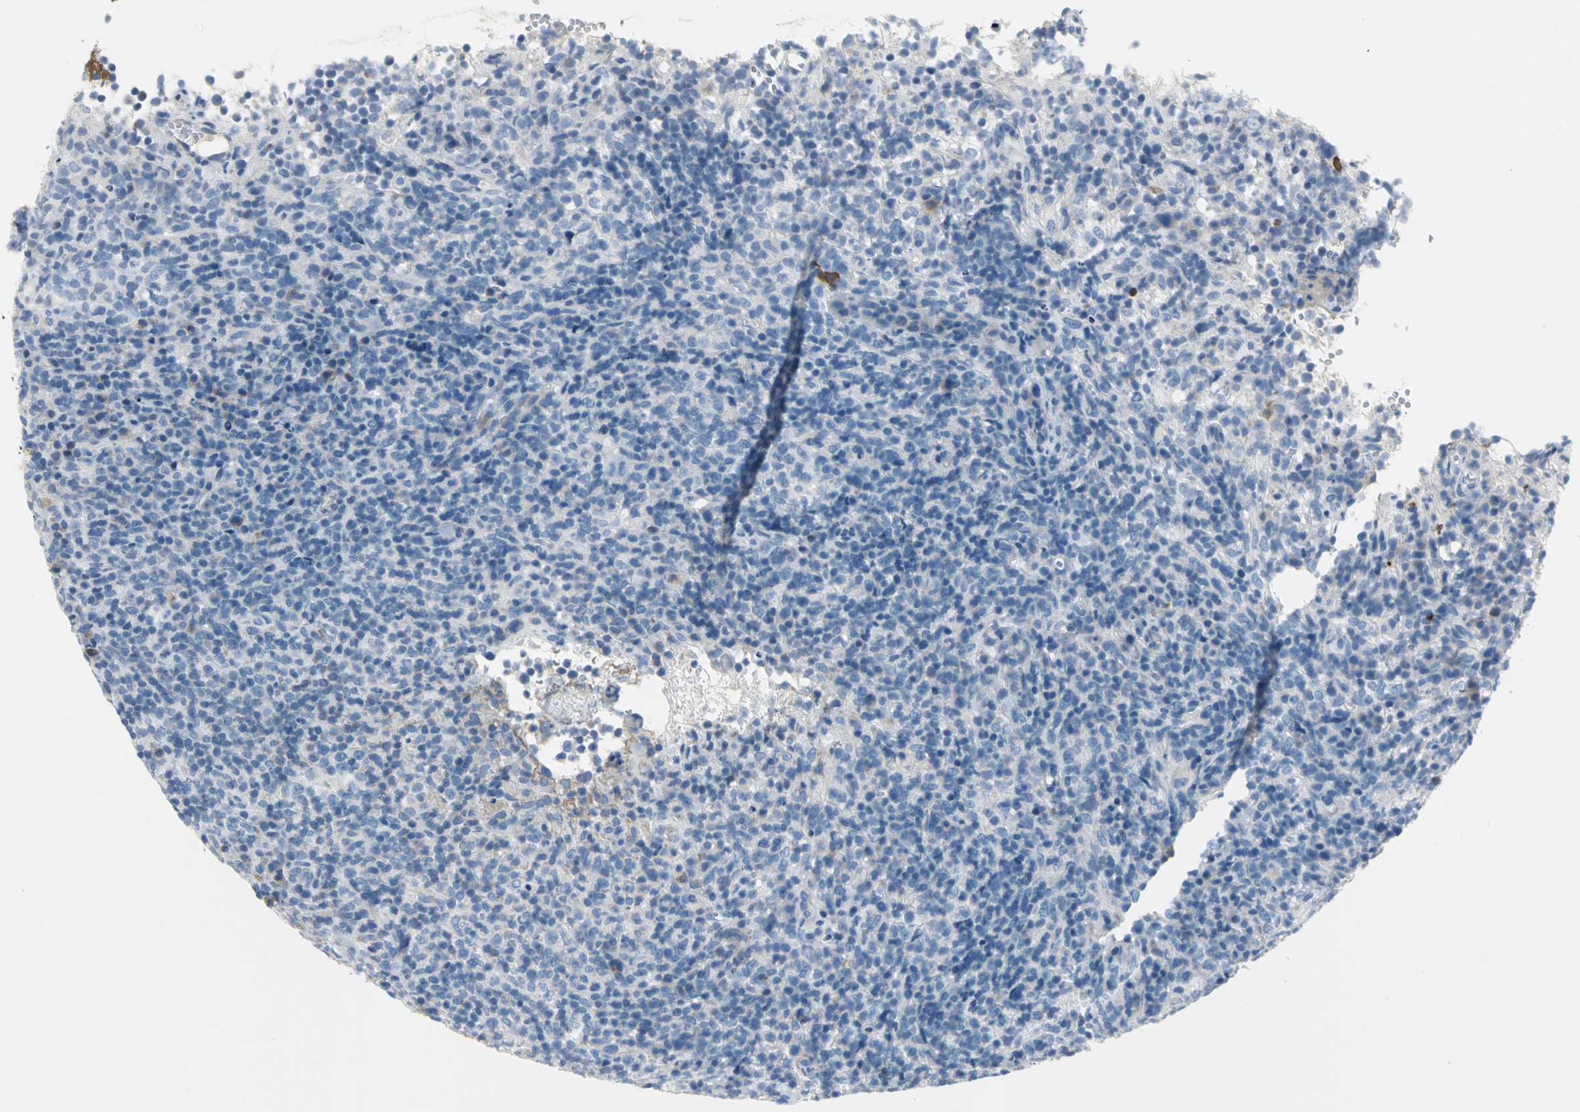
{"staining": {"intensity": "negative", "quantity": "none", "location": "none"}, "tissue": "lymphoma", "cell_type": "Tumor cells", "image_type": "cancer", "snomed": [{"axis": "morphology", "description": "Malignant lymphoma, non-Hodgkin's type, High grade"}, {"axis": "topography", "description": "Lymph node"}], "caption": "This is an IHC photomicrograph of human lymphoma. There is no positivity in tumor cells.", "gene": "ALOX15", "patient": {"sex": "female", "age": 76}}